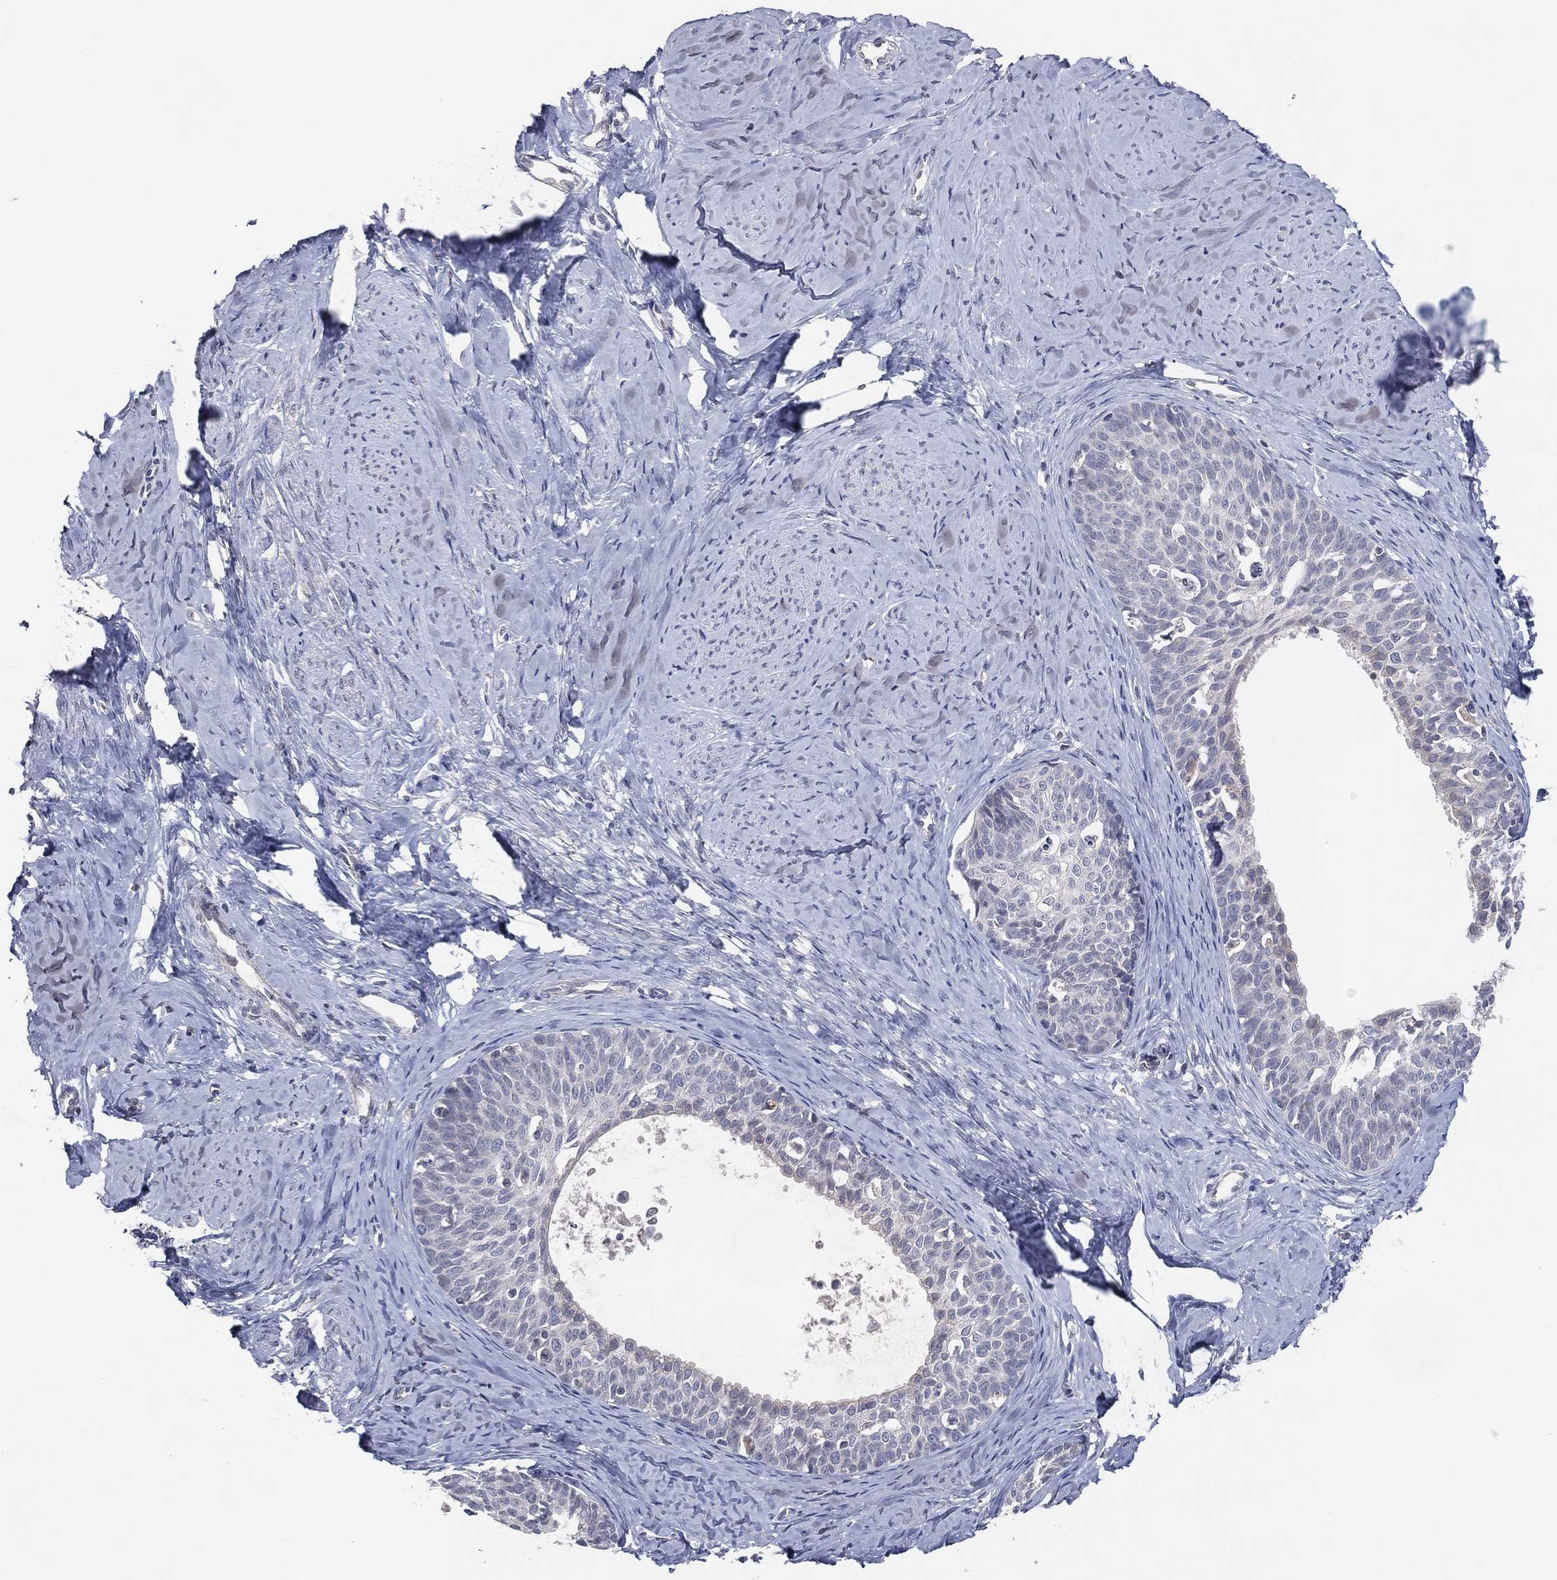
{"staining": {"intensity": "negative", "quantity": "none", "location": "none"}, "tissue": "cervical cancer", "cell_type": "Tumor cells", "image_type": "cancer", "snomed": [{"axis": "morphology", "description": "Squamous cell carcinoma, NOS"}, {"axis": "topography", "description": "Cervix"}], "caption": "There is no significant staining in tumor cells of cervical cancer (squamous cell carcinoma).", "gene": "DNAH7", "patient": {"sex": "female", "age": 51}}